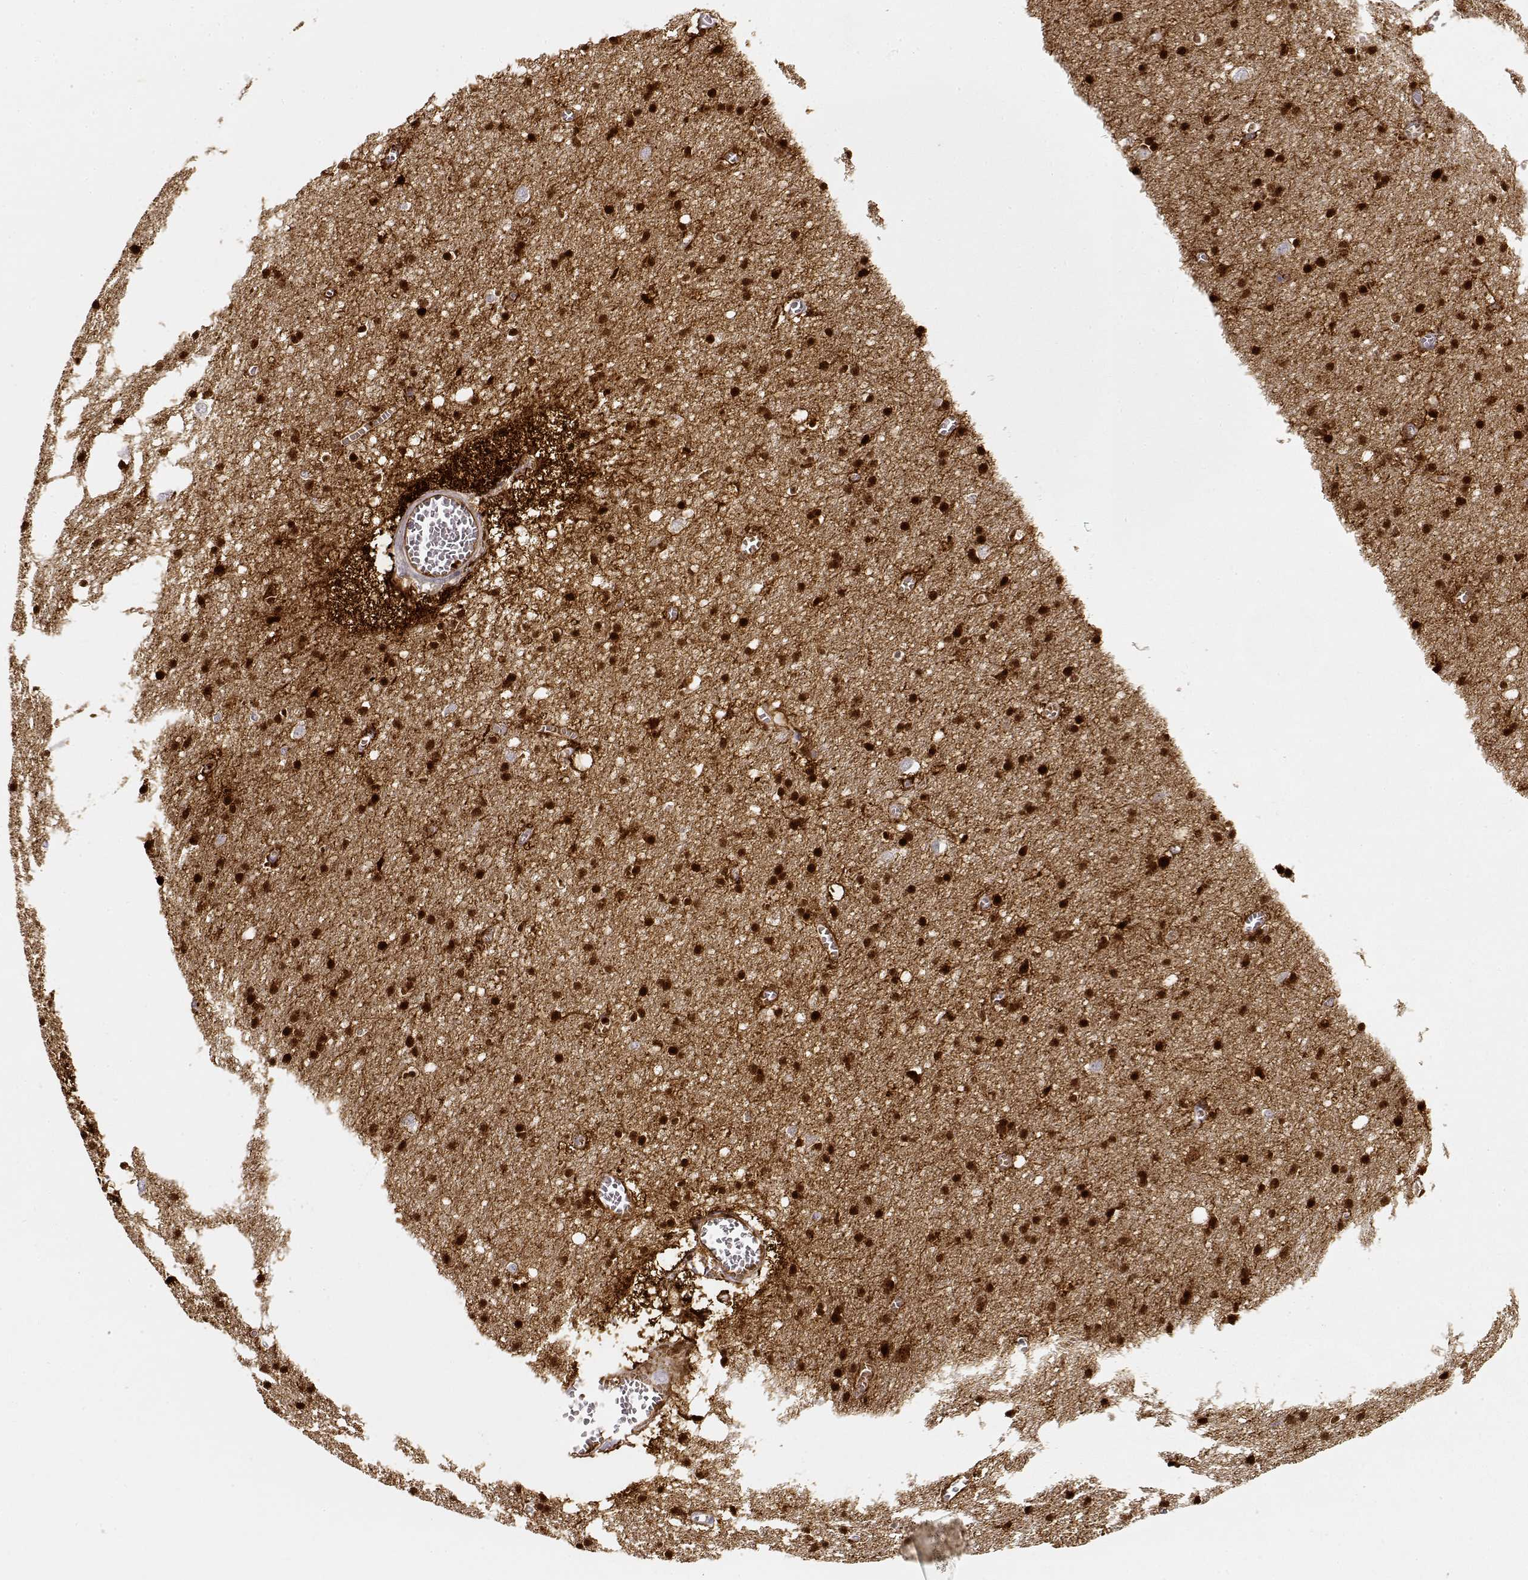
{"staining": {"intensity": "moderate", "quantity": "25%-75%", "location": "cytoplasmic/membranous"}, "tissue": "cerebral cortex", "cell_type": "Endothelial cells", "image_type": "normal", "snomed": [{"axis": "morphology", "description": "Normal tissue, NOS"}, {"axis": "topography", "description": "Cerebral cortex"}], "caption": "Protein staining of benign cerebral cortex shows moderate cytoplasmic/membranous staining in about 25%-75% of endothelial cells.", "gene": "S100B", "patient": {"sex": "male", "age": 70}}